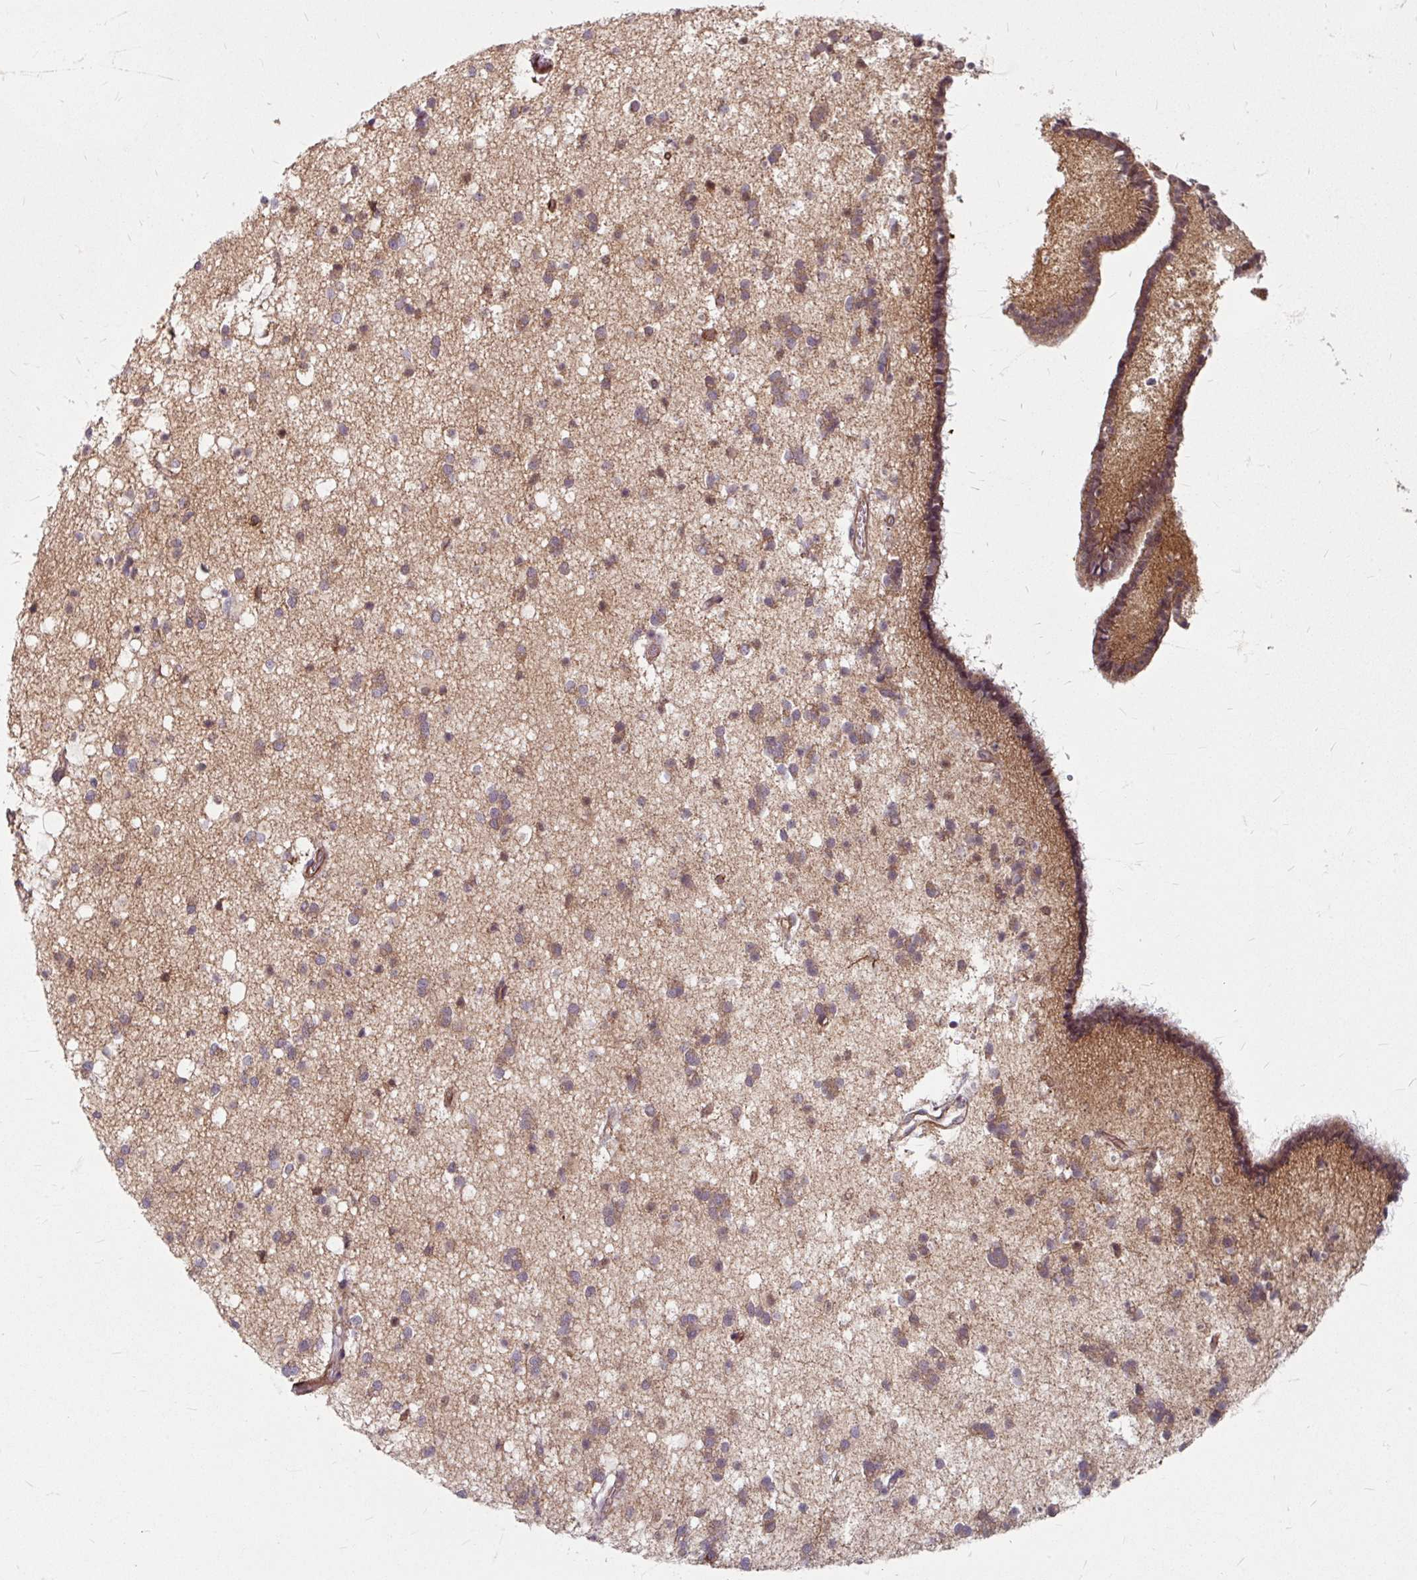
{"staining": {"intensity": "moderate", "quantity": ">75%", "location": "cytoplasmic/membranous"}, "tissue": "caudate", "cell_type": "Glial cells", "image_type": "normal", "snomed": [{"axis": "morphology", "description": "Normal tissue, NOS"}, {"axis": "topography", "description": "Lateral ventricle wall"}], "caption": "Moderate cytoplasmic/membranous expression is appreciated in about >75% of glial cells in benign caudate.", "gene": "DAAM2", "patient": {"sex": "male", "age": 37}}